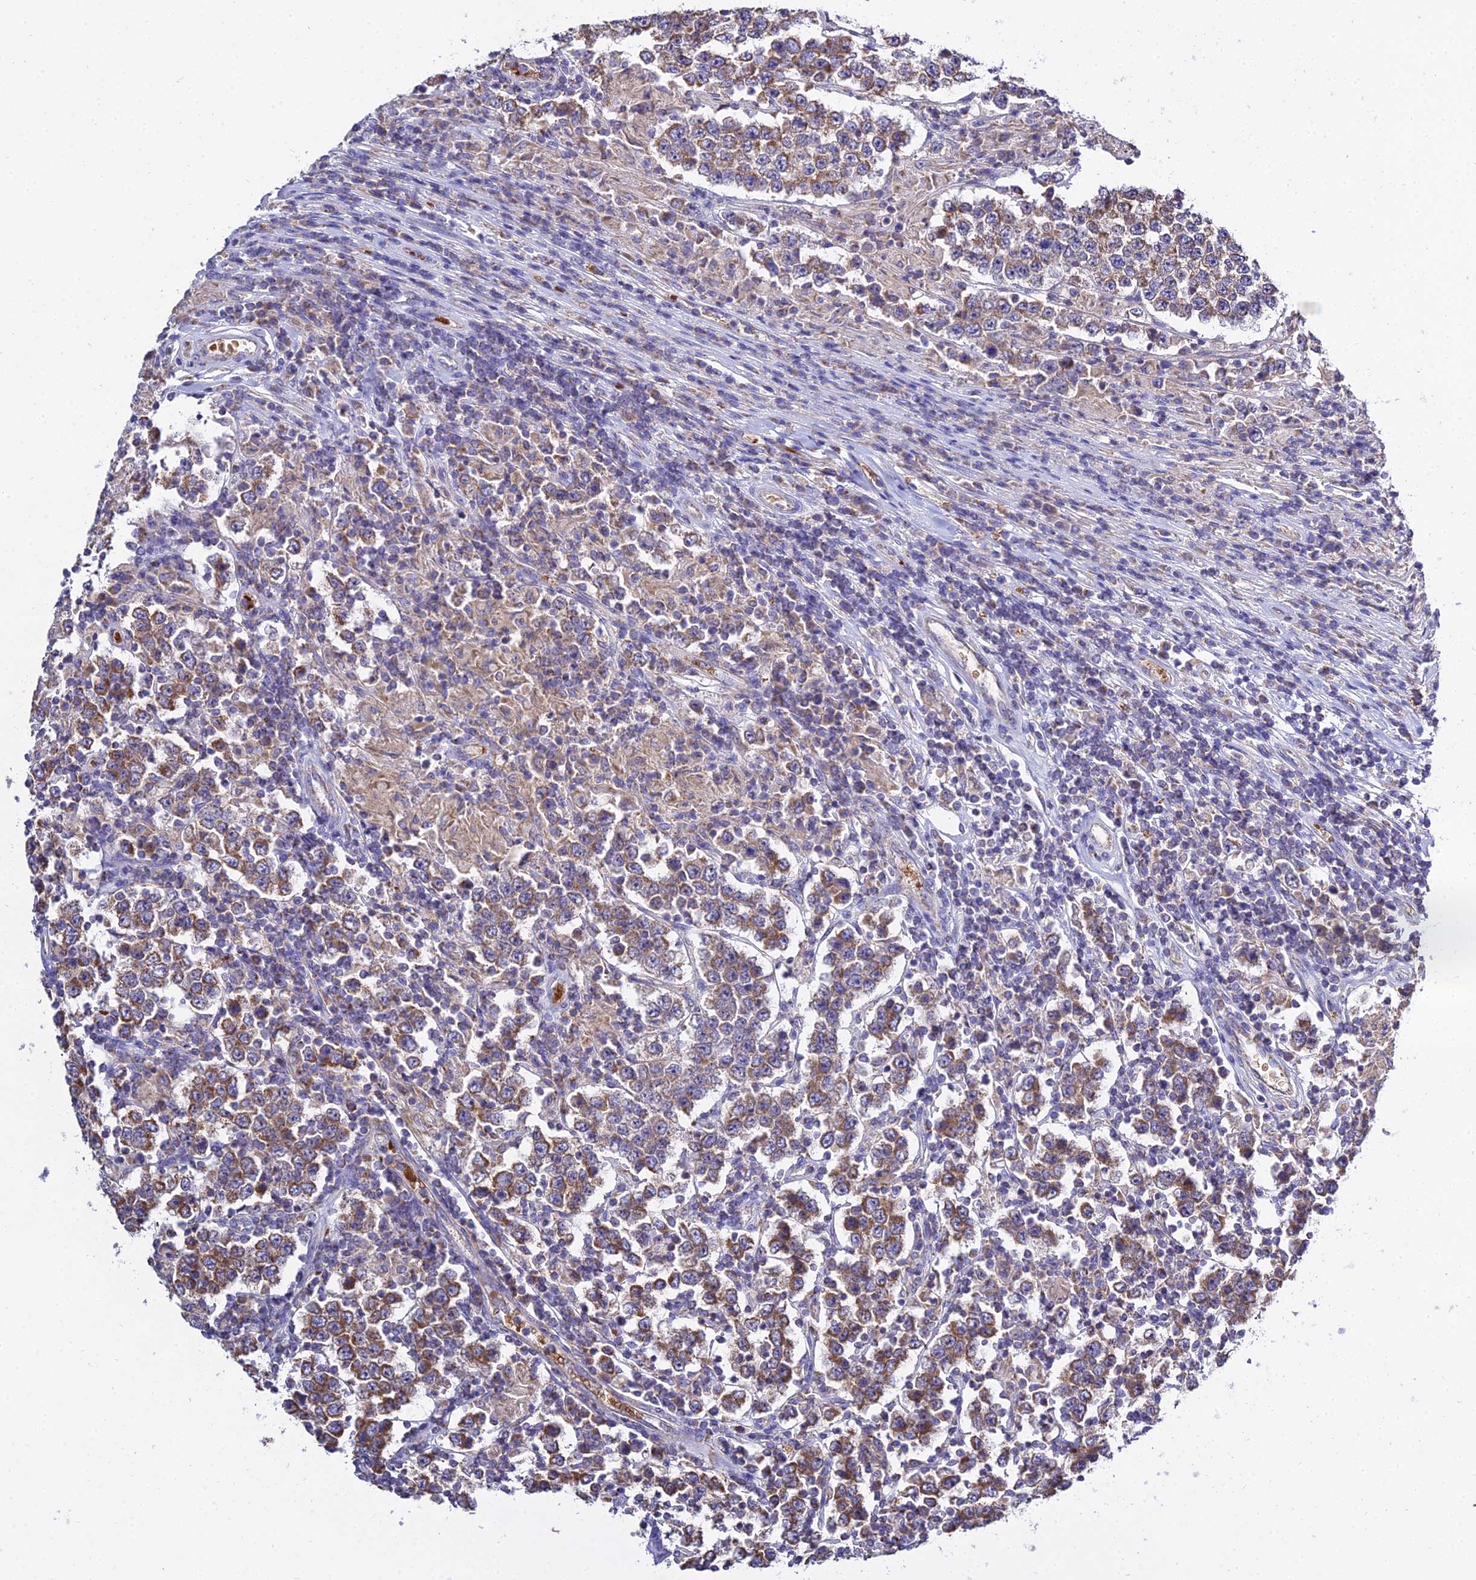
{"staining": {"intensity": "moderate", "quantity": ">75%", "location": "cytoplasmic/membranous"}, "tissue": "testis cancer", "cell_type": "Tumor cells", "image_type": "cancer", "snomed": [{"axis": "morphology", "description": "Normal tissue, NOS"}, {"axis": "morphology", "description": "Urothelial carcinoma, High grade"}, {"axis": "morphology", "description": "Seminoma, NOS"}, {"axis": "morphology", "description": "Carcinoma, Embryonal, NOS"}, {"axis": "topography", "description": "Urinary bladder"}, {"axis": "topography", "description": "Testis"}], "caption": "There is medium levels of moderate cytoplasmic/membranous staining in tumor cells of testis cancer (embryonal carcinoma), as demonstrated by immunohistochemical staining (brown color).", "gene": "TYW5", "patient": {"sex": "male", "age": 41}}